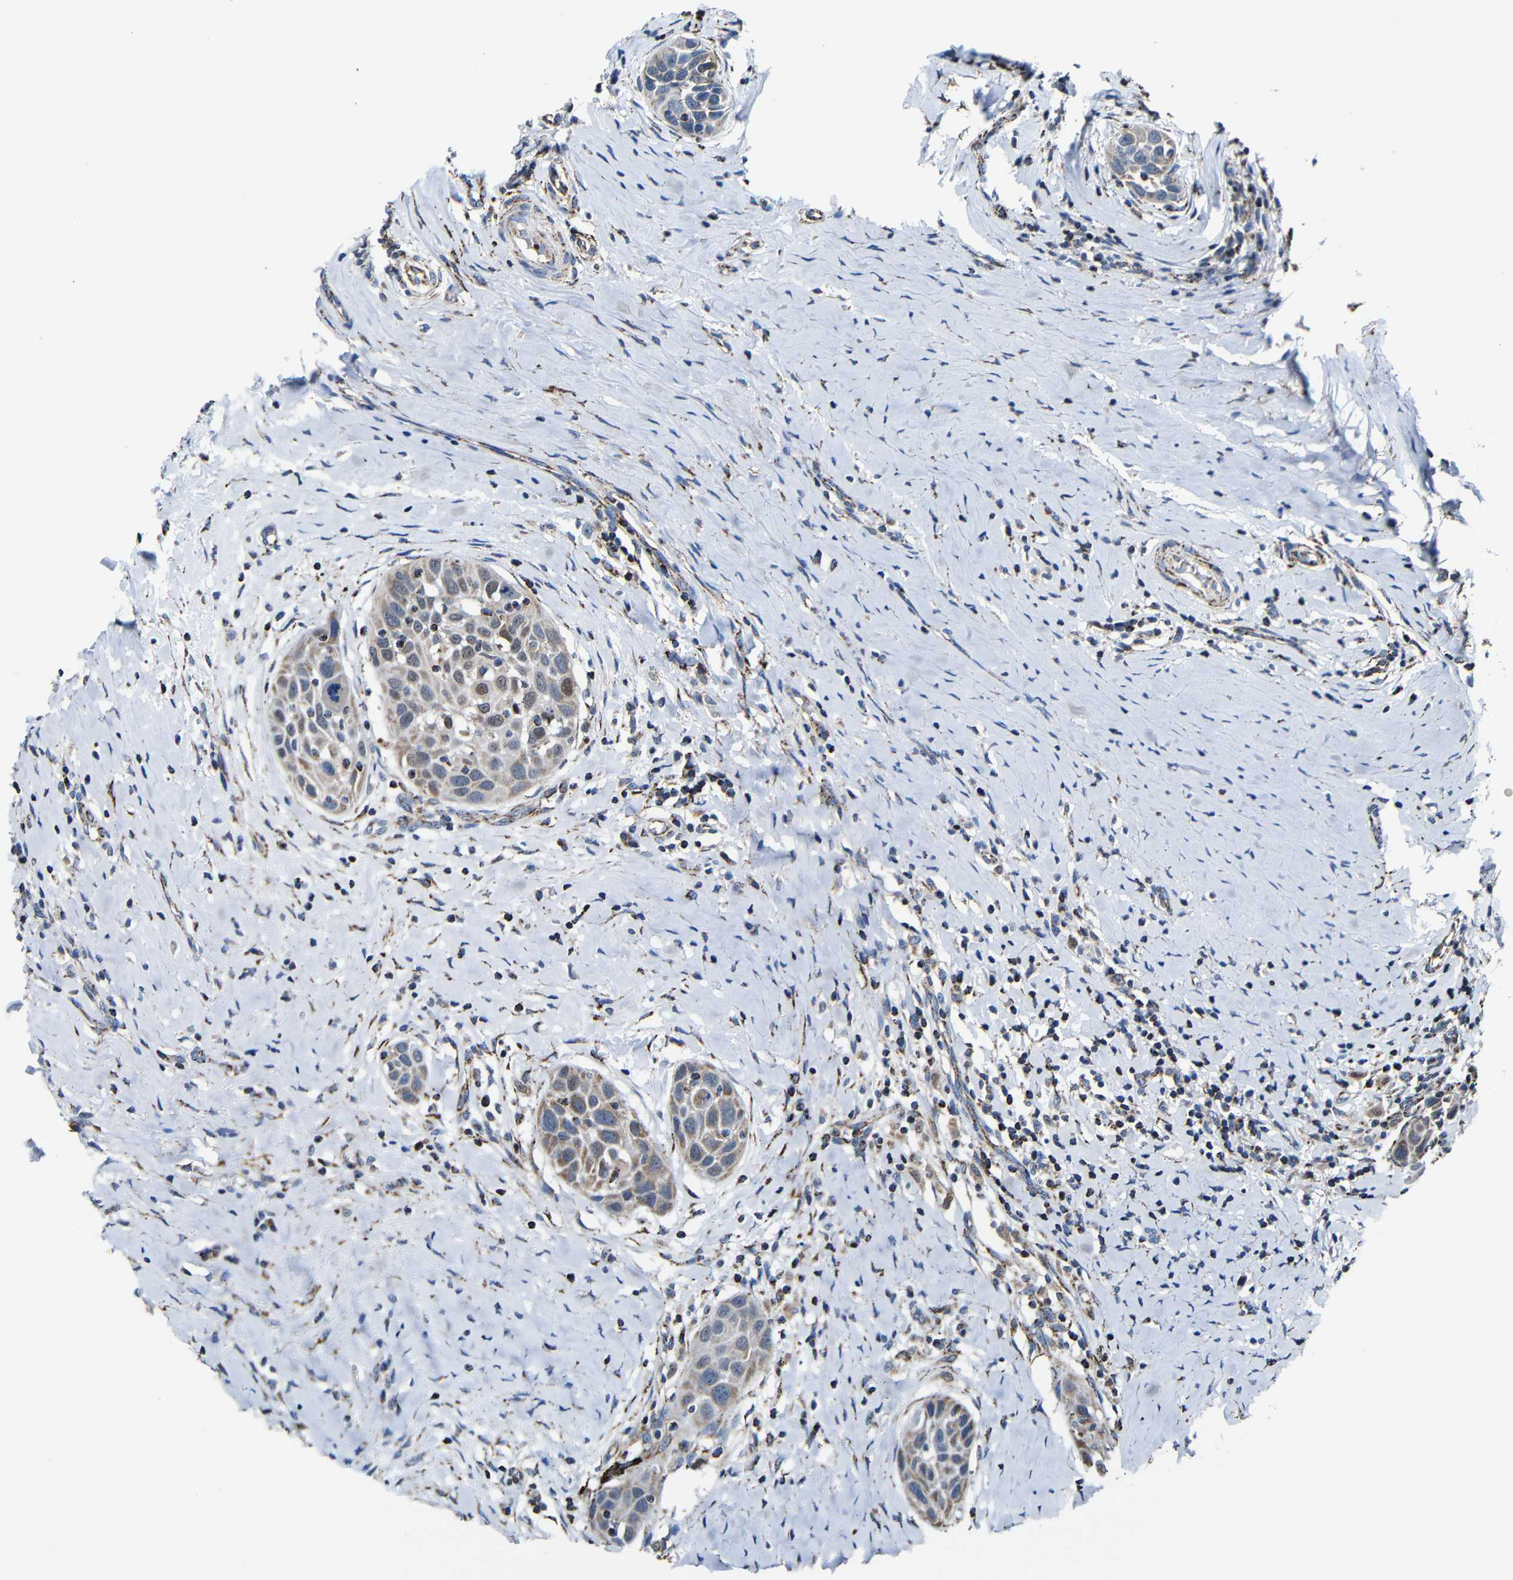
{"staining": {"intensity": "weak", "quantity": "25%-75%", "location": "cytoplasmic/membranous,nuclear"}, "tissue": "head and neck cancer", "cell_type": "Tumor cells", "image_type": "cancer", "snomed": [{"axis": "morphology", "description": "Normal tissue, NOS"}, {"axis": "morphology", "description": "Squamous cell carcinoma, NOS"}, {"axis": "topography", "description": "Oral tissue"}, {"axis": "topography", "description": "Head-Neck"}], "caption": "A high-resolution micrograph shows IHC staining of head and neck squamous cell carcinoma, which reveals weak cytoplasmic/membranous and nuclear expression in about 25%-75% of tumor cells.", "gene": "CA5B", "patient": {"sex": "female", "age": 50}}